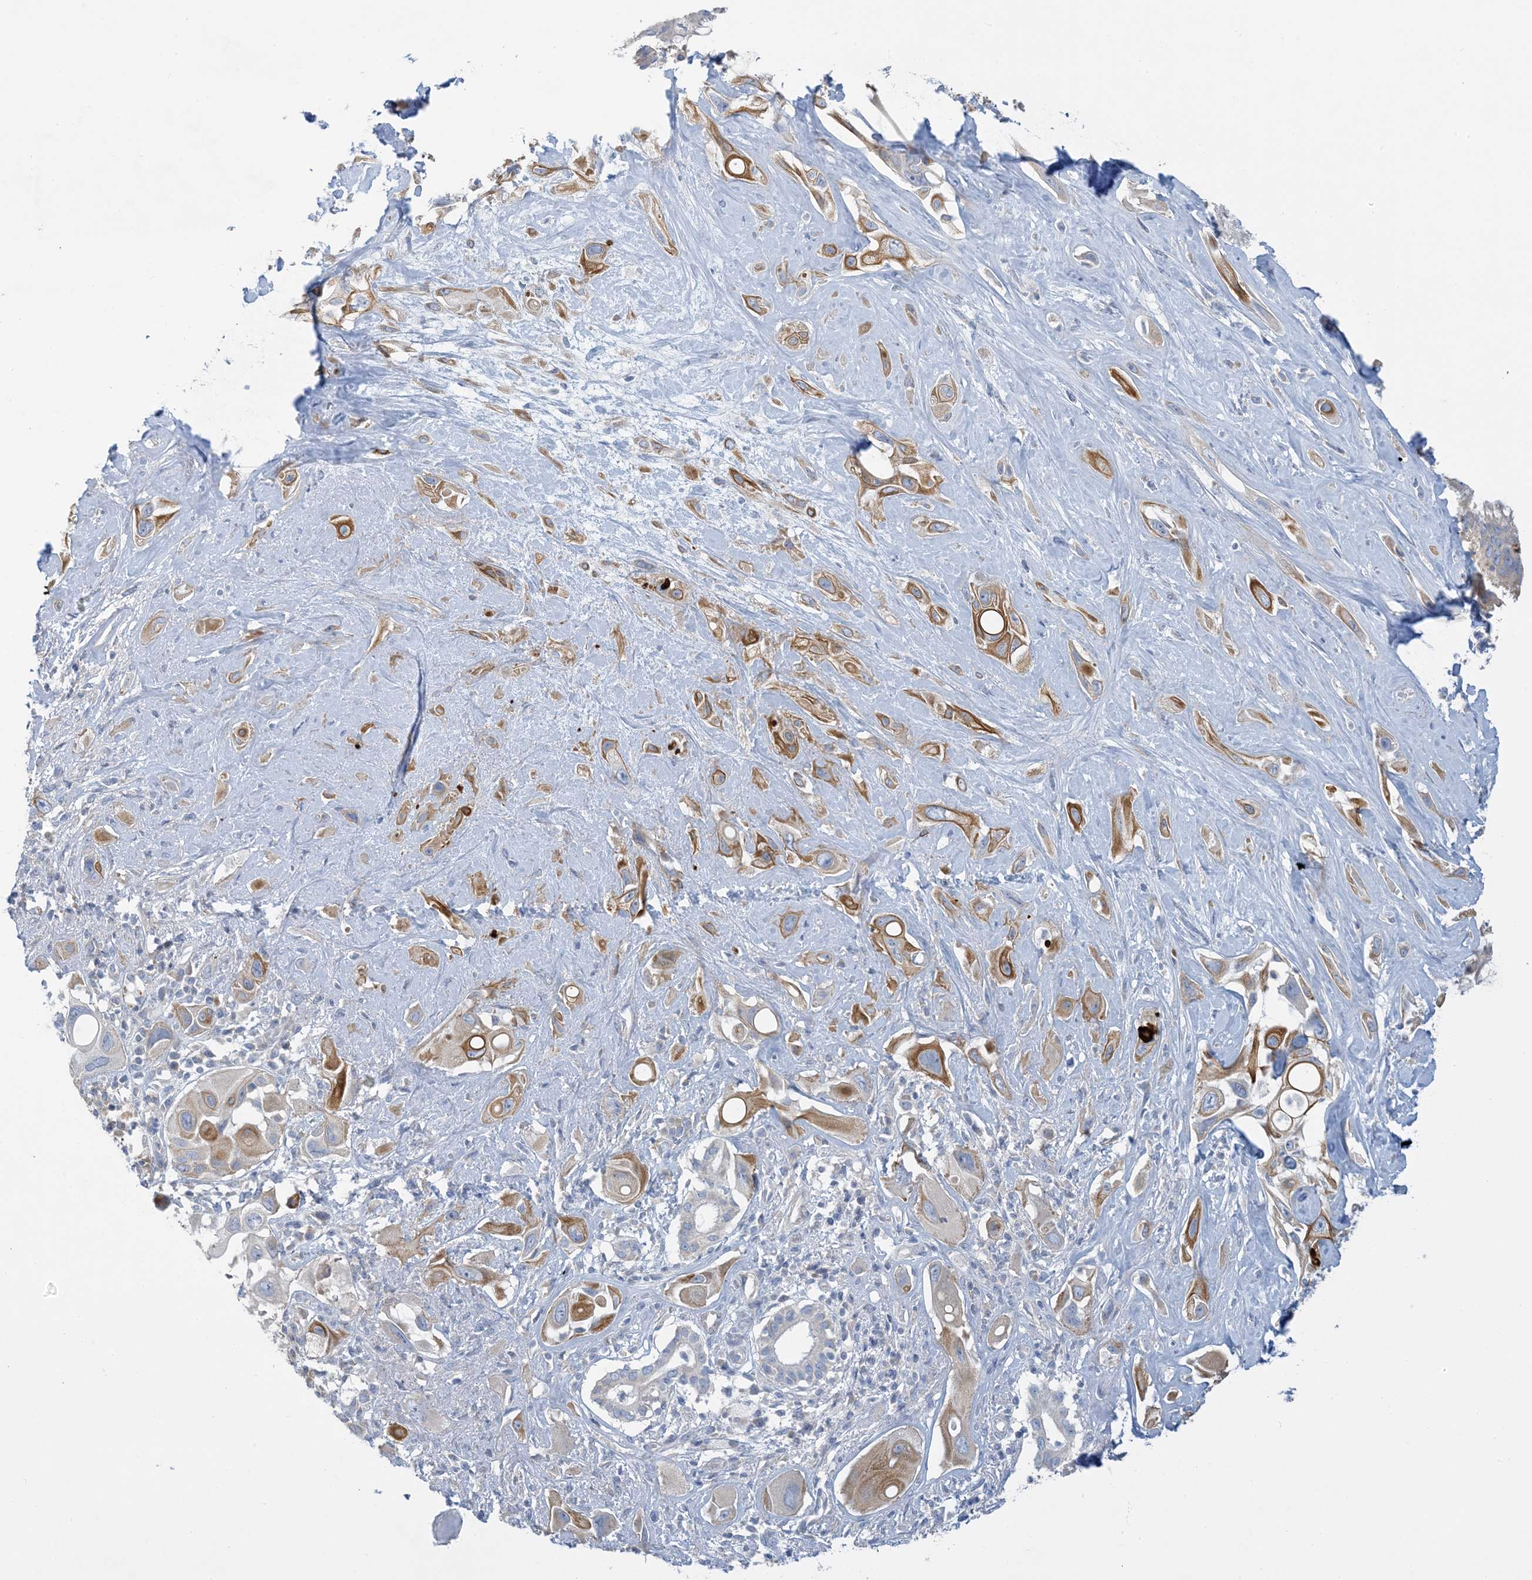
{"staining": {"intensity": "moderate", "quantity": "25%-75%", "location": "cytoplasmic/membranous"}, "tissue": "pancreatic cancer", "cell_type": "Tumor cells", "image_type": "cancer", "snomed": [{"axis": "morphology", "description": "Adenocarcinoma, NOS"}, {"axis": "topography", "description": "Pancreas"}], "caption": "Tumor cells display medium levels of moderate cytoplasmic/membranous expression in about 25%-75% of cells in human pancreatic adenocarcinoma.", "gene": "ZCCHC18", "patient": {"sex": "male", "age": 68}}